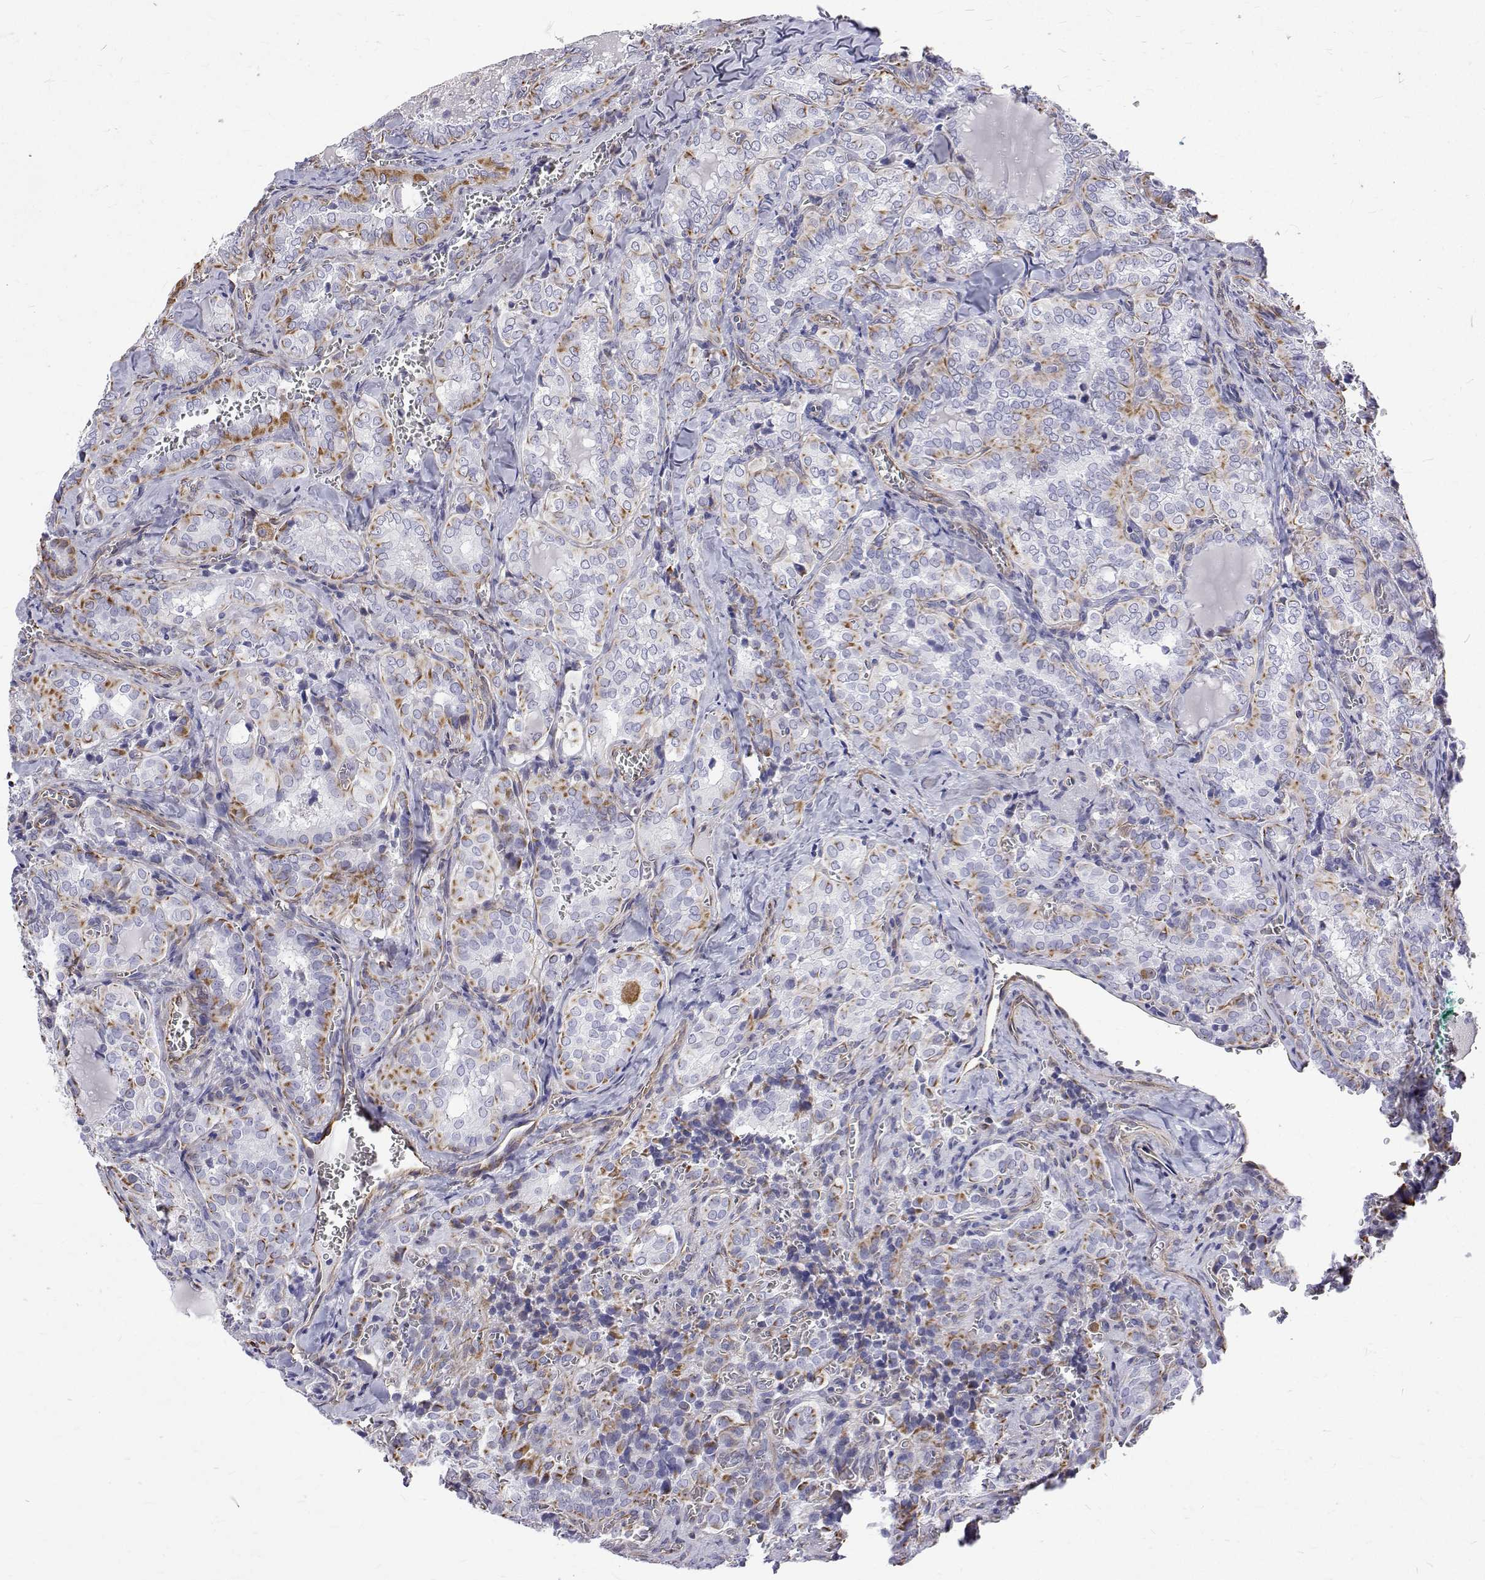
{"staining": {"intensity": "moderate", "quantity": "<25%", "location": "cytoplasmic/membranous"}, "tissue": "thyroid cancer", "cell_type": "Tumor cells", "image_type": "cancer", "snomed": [{"axis": "morphology", "description": "Papillary adenocarcinoma, NOS"}, {"axis": "topography", "description": "Thyroid gland"}], "caption": "Thyroid cancer stained for a protein (brown) reveals moderate cytoplasmic/membranous positive positivity in about <25% of tumor cells.", "gene": "OPRPN", "patient": {"sex": "female", "age": 41}}